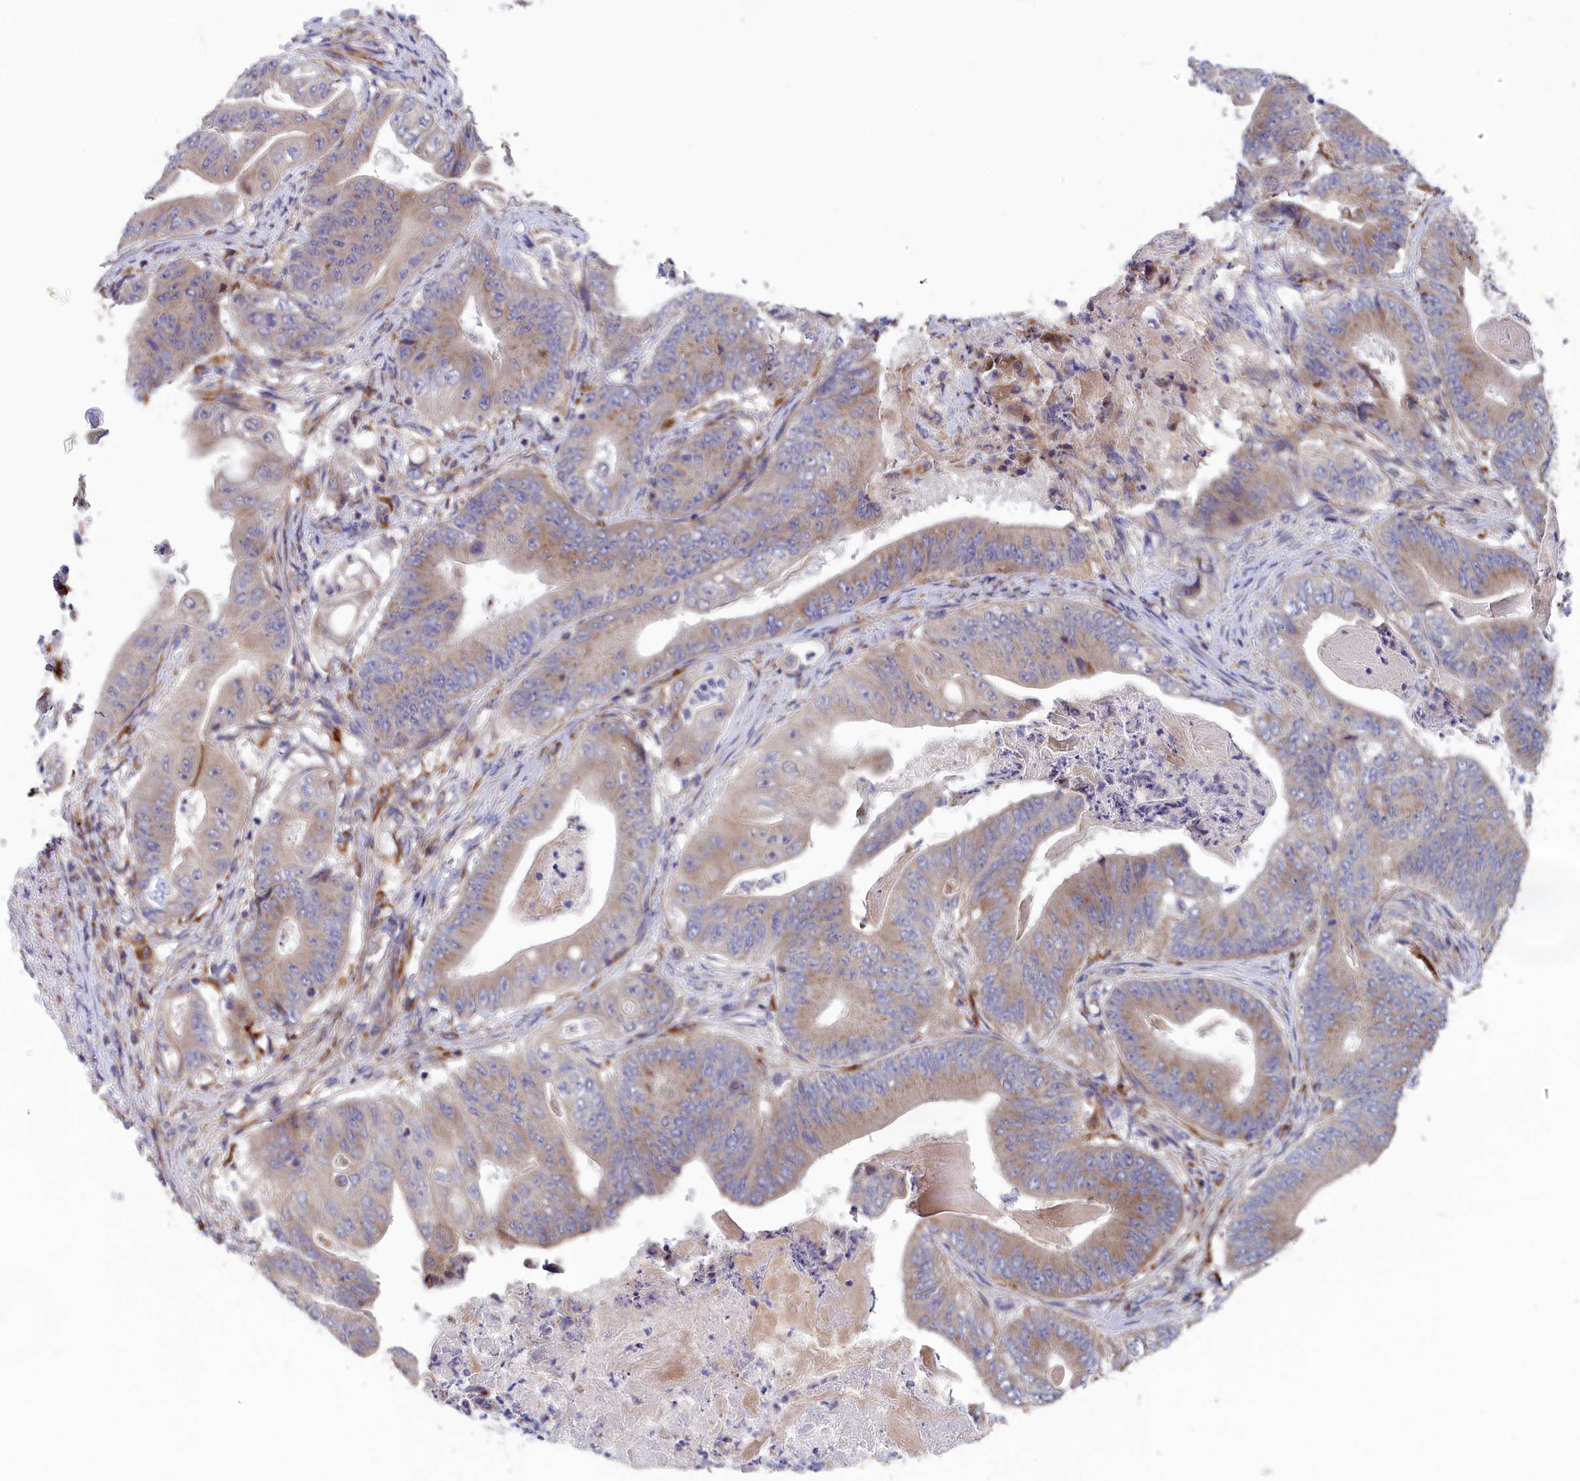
{"staining": {"intensity": "weak", "quantity": "<25%", "location": "cytoplasmic/membranous"}, "tissue": "stomach cancer", "cell_type": "Tumor cells", "image_type": "cancer", "snomed": [{"axis": "morphology", "description": "Adenocarcinoma, NOS"}, {"axis": "topography", "description": "Stomach"}], "caption": "The IHC histopathology image has no significant staining in tumor cells of stomach cancer tissue. (Brightfield microscopy of DAB IHC at high magnification).", "gene": "BLTP2", "patient": {"sex": "female", "age": 73}}